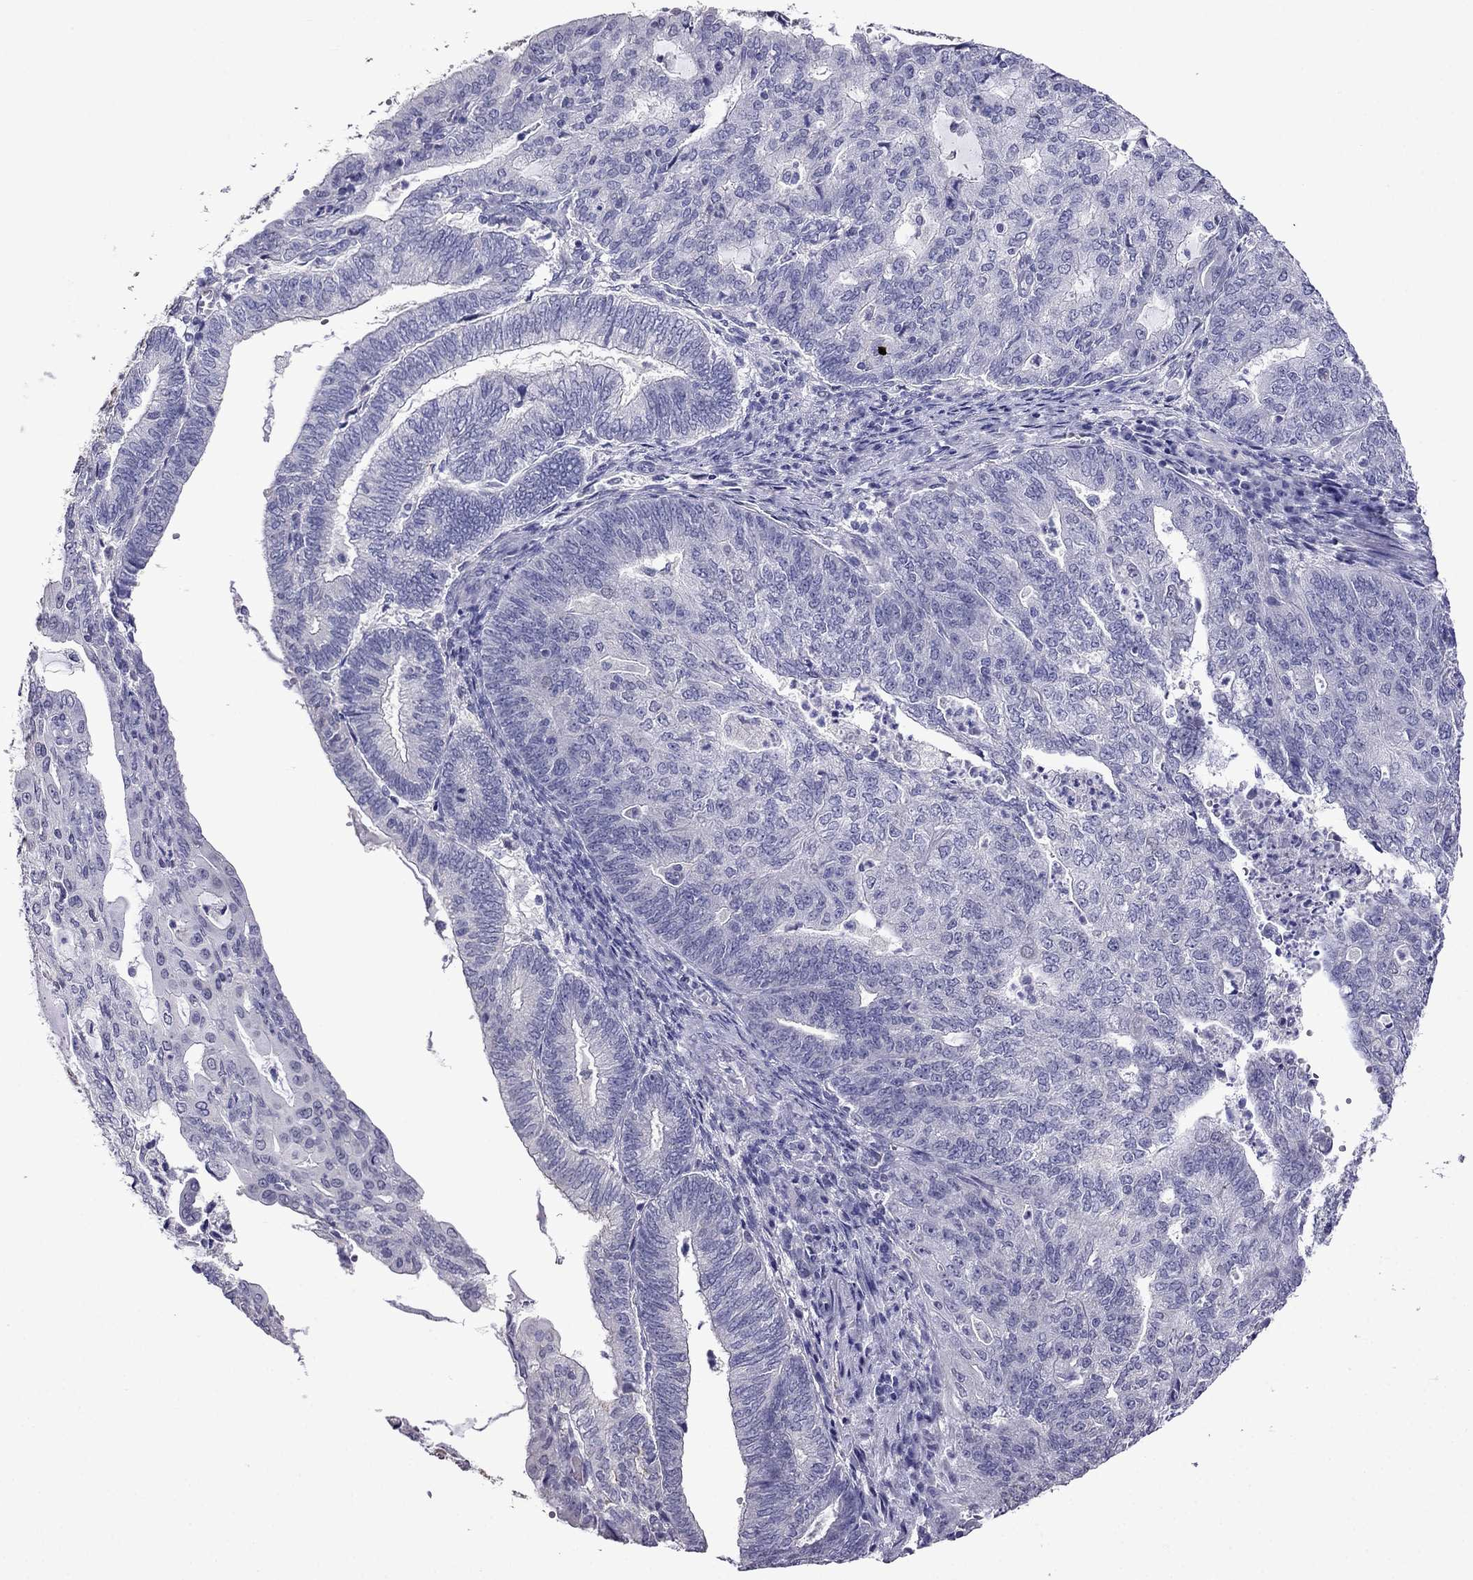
{"staining": {"intensity": "weak", "quantity": "<25%", "location": "cytoplasmic/membranous"}, "tissue": "endometrial cancer", "cell_type": "Tumor cells", "image_type": "cancer", "snomed": [{"axis": "morphology", "description": "Adenocarcinoma, NOS"}, {"axis": "topography", "description": "Endometrium"}], "caption": "A micrograph of human endometrial cancer (adenocarcinoma) is negative for staining in tumor cells. (Stains: DAB (3,3'-diaminobenzidine) immunohistochemistry (IHC) with hematoxylin counter stain, Microscopy: brightfield microscopy at high magnification).", "gene": "SCNN1D", "patient": {"sex": "female", "age": 82}}